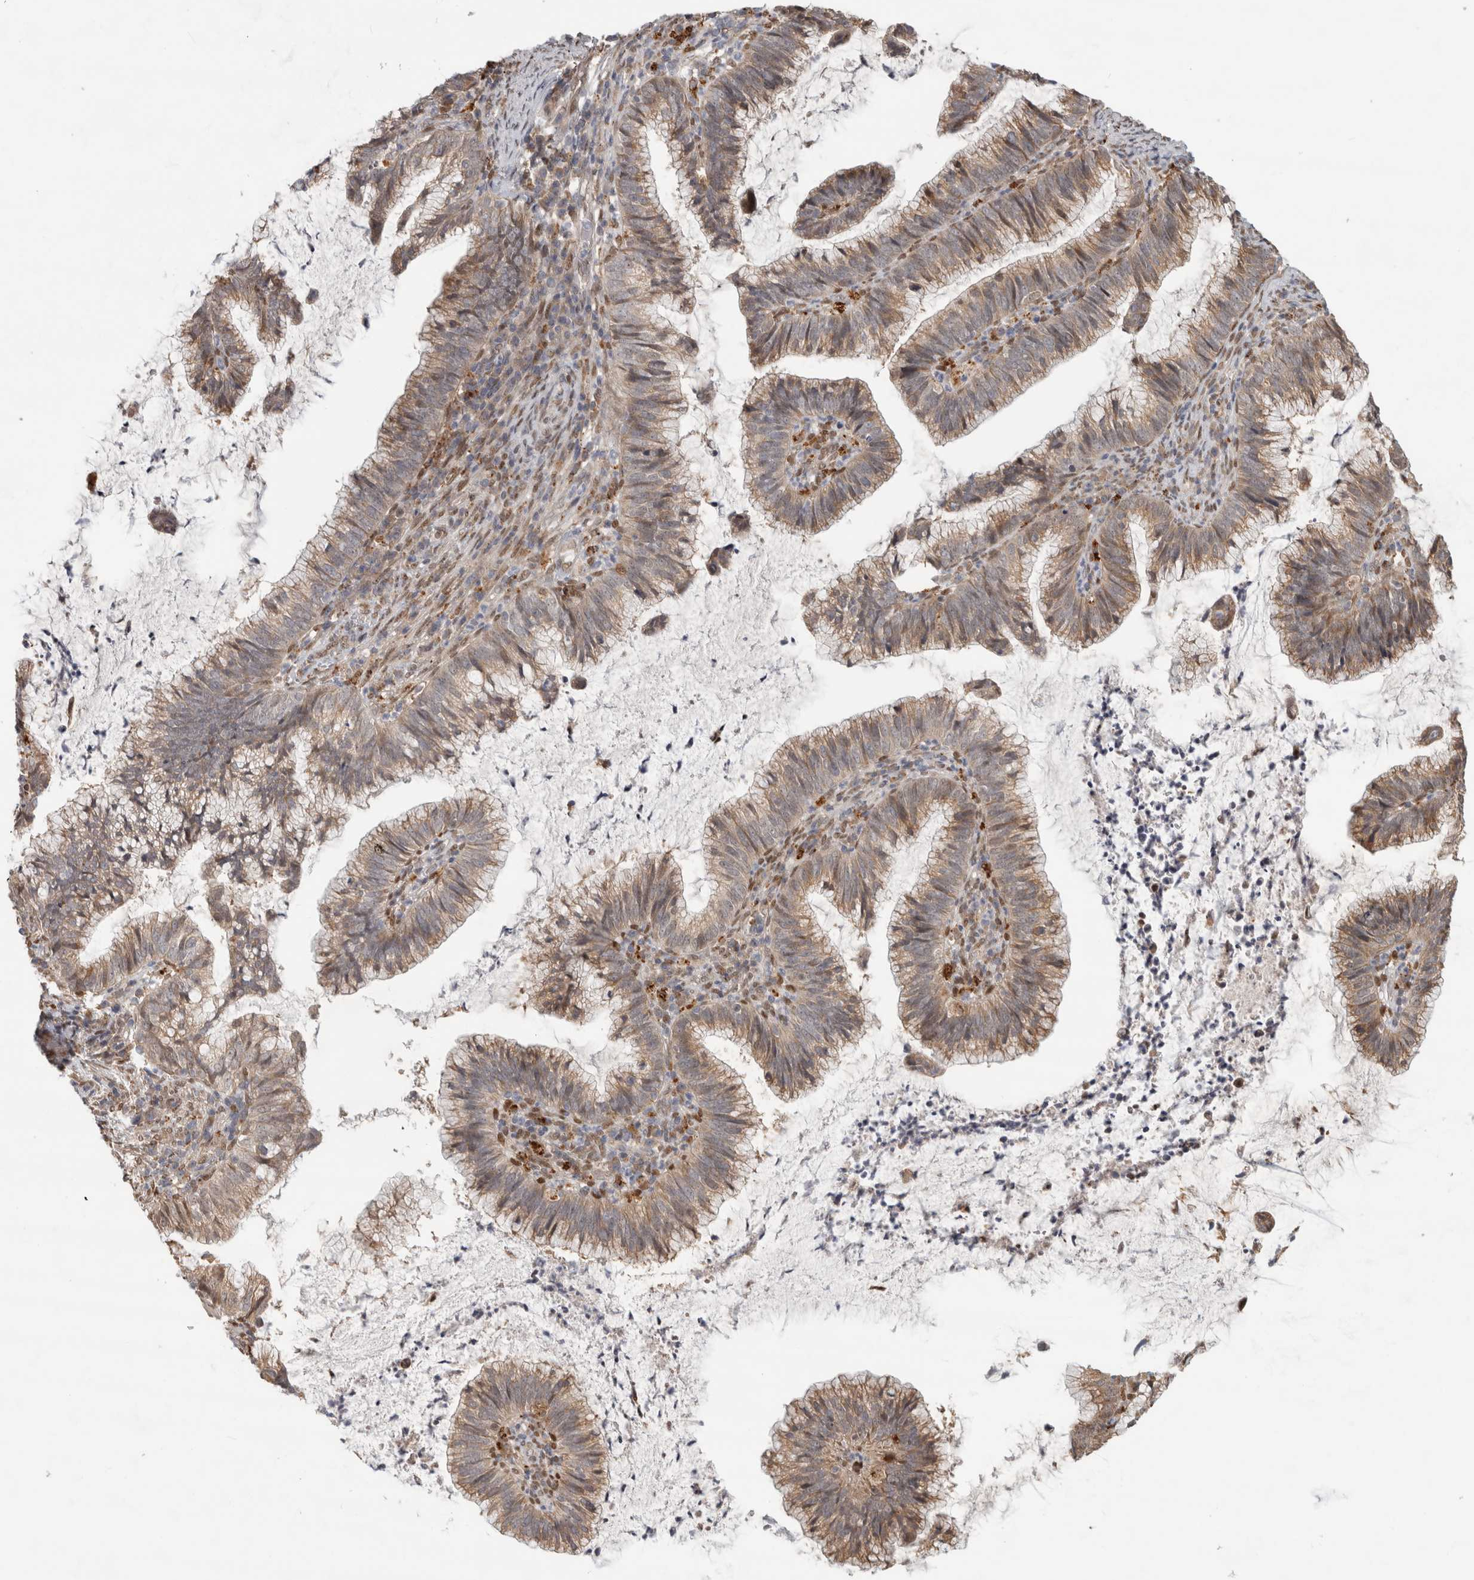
{"staining": {"intensity": "weak", "quantity": ">75%", "location": "cytoplasmic/membranous"}, "tissue": "cervical cancer", "cell_type": "Tumor cells", "image_type": "cancer", "snomed": [{"axis": "morphology", "description": "Adenocarcinoma, NOS"}, {"axis": "topography", "description": "Cervix"}], "caption": "DAB (3,3'-diaminobenzidine) immunohistochemical staining of human cervical cancer (adenocarcinoma) exhibits weak cytoplasmic/membranous protein staining in about >75% of tumor cells.", "gene": "NAB2", "patient": {"sex": "female", "age": 36}}